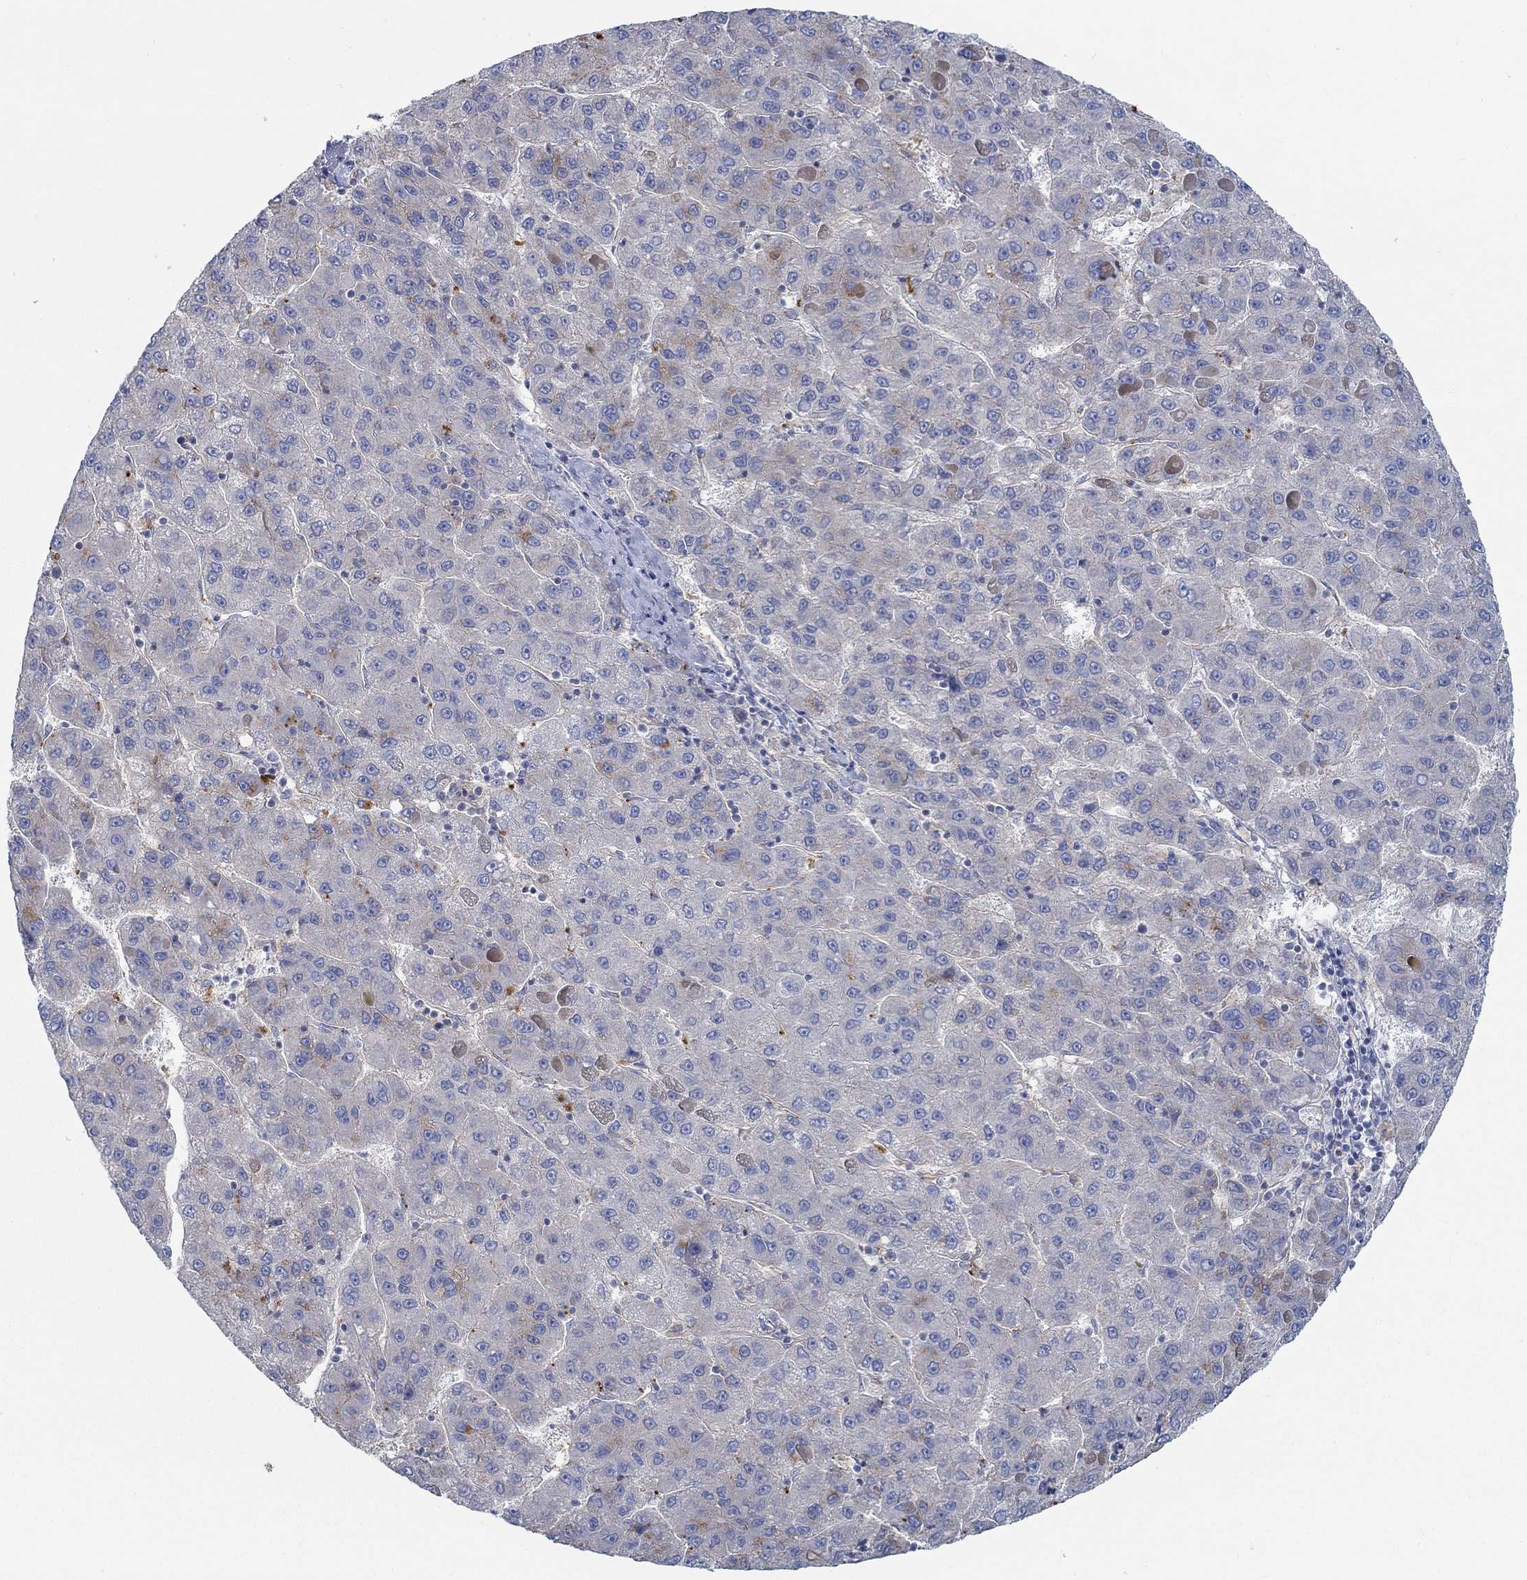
{"staining": {"intensity": "negative", "quantity": "none", "location": "none"}, "tissue": "liver cancer", "cell_type": "Tumor cells", "image_type": "cancer", "snomed": [{"axis": "morphology", "description": "Carcinoma, Hepatocellular, NOS"}, {"axis": "topography", "description": "Liver"}], "caption": "Tumor cells show no significant positivity in liver cancer.", "gene": "SPAG9", "patient": {"sex": "female", "age": 82}}